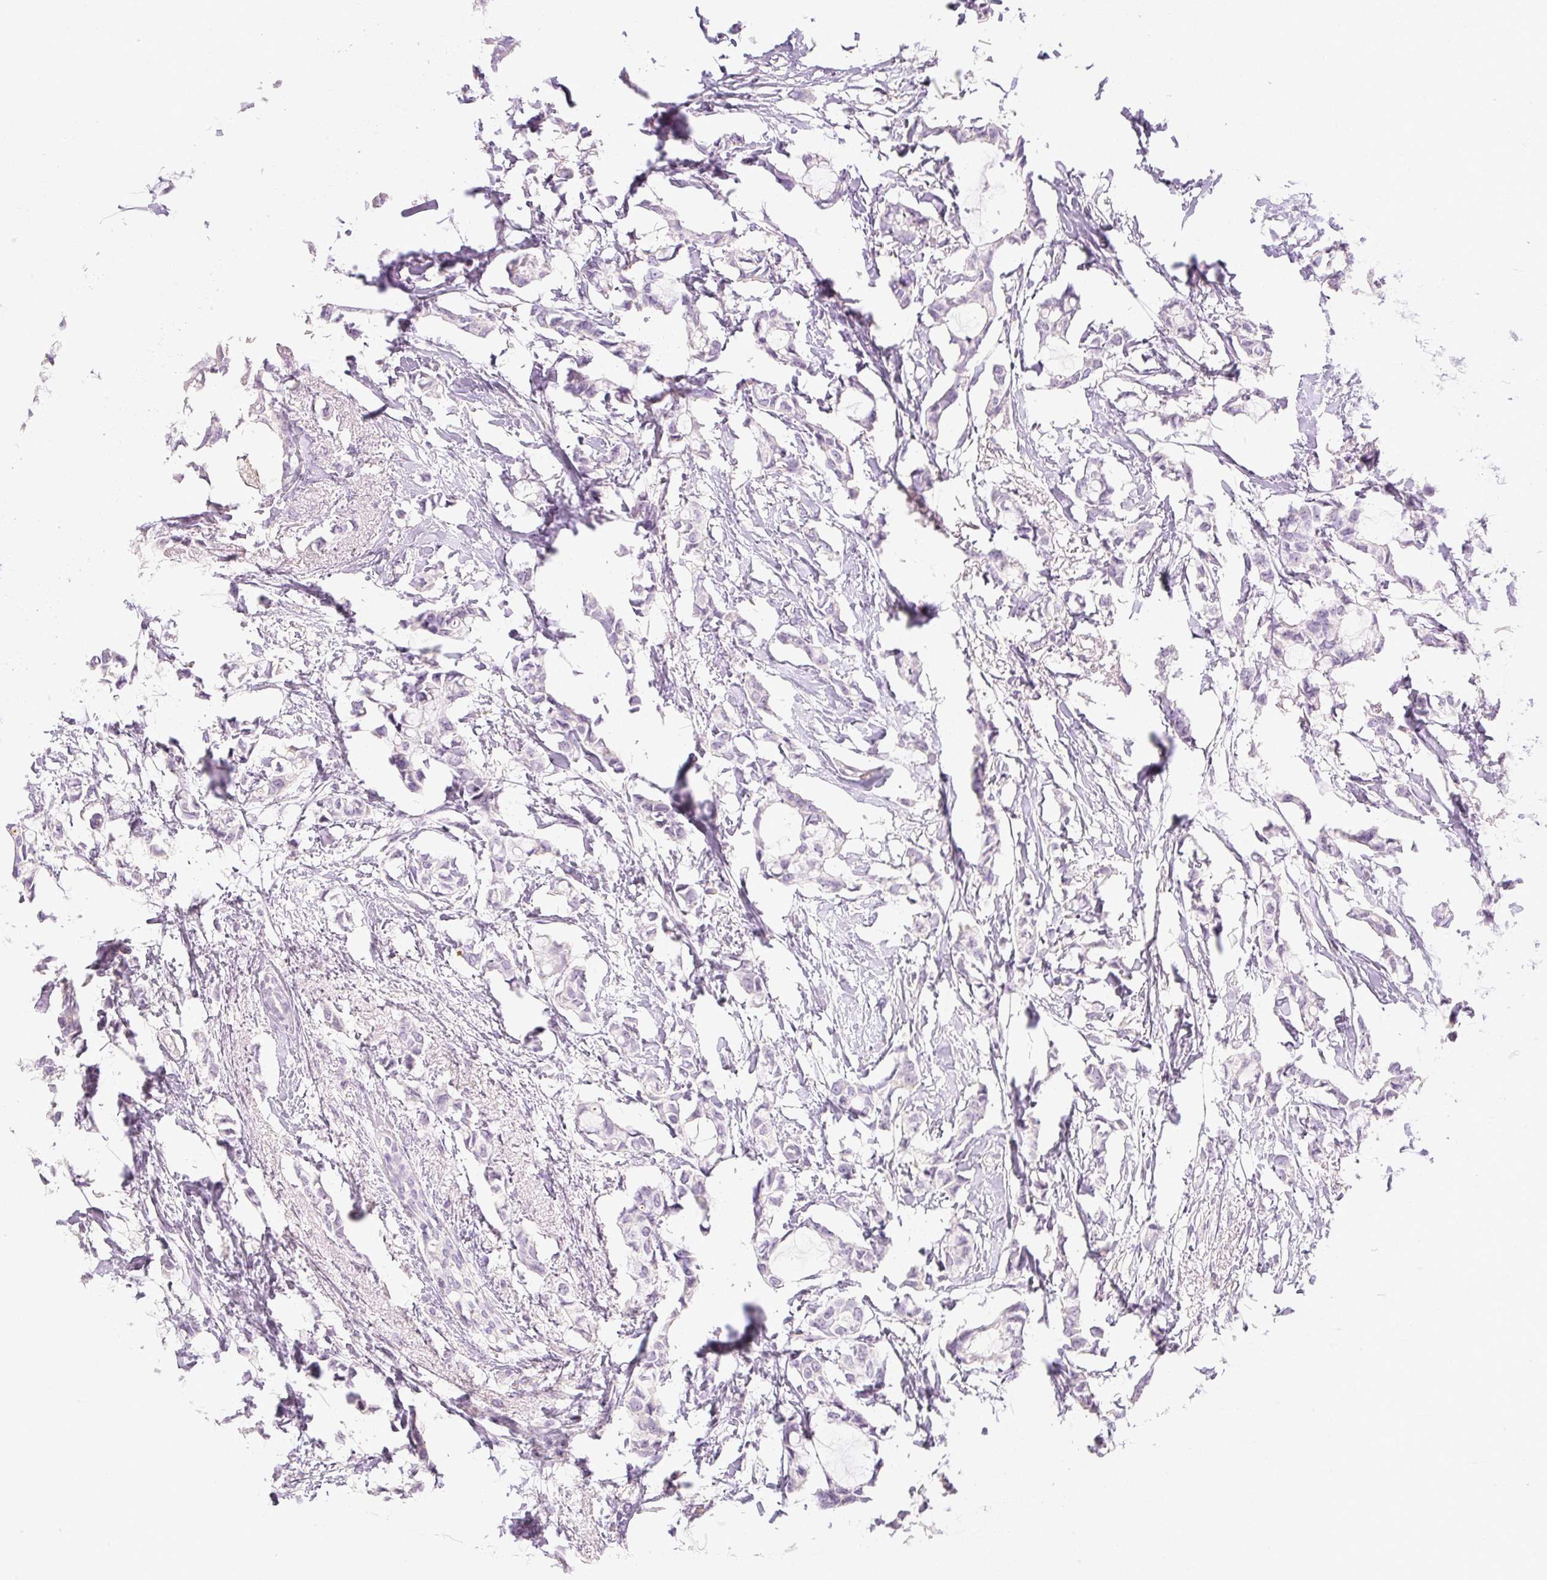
{"staining": {"intensity": "negative", "quantity": "none", "location": "none"}, "tissue": "breast cancer", "cell_type": "Tumor cells", "image_type": "cancer", "snomed": [{"axis": "morphology", "description": "Duct carcinoma"}, {"axis": "topography", "description": "Breast"}], "caption": "Tumor cells are negative for protein expression in human breast cancer (intraductal carcinoma). (Stains: DAB immunohistochemistry (IHC) with hematoxylin counter stain, Microscopy: brightfield microscopy at high magnification).", "gene": "MIA2", "patient": {"sex": "female", "age": 73}}